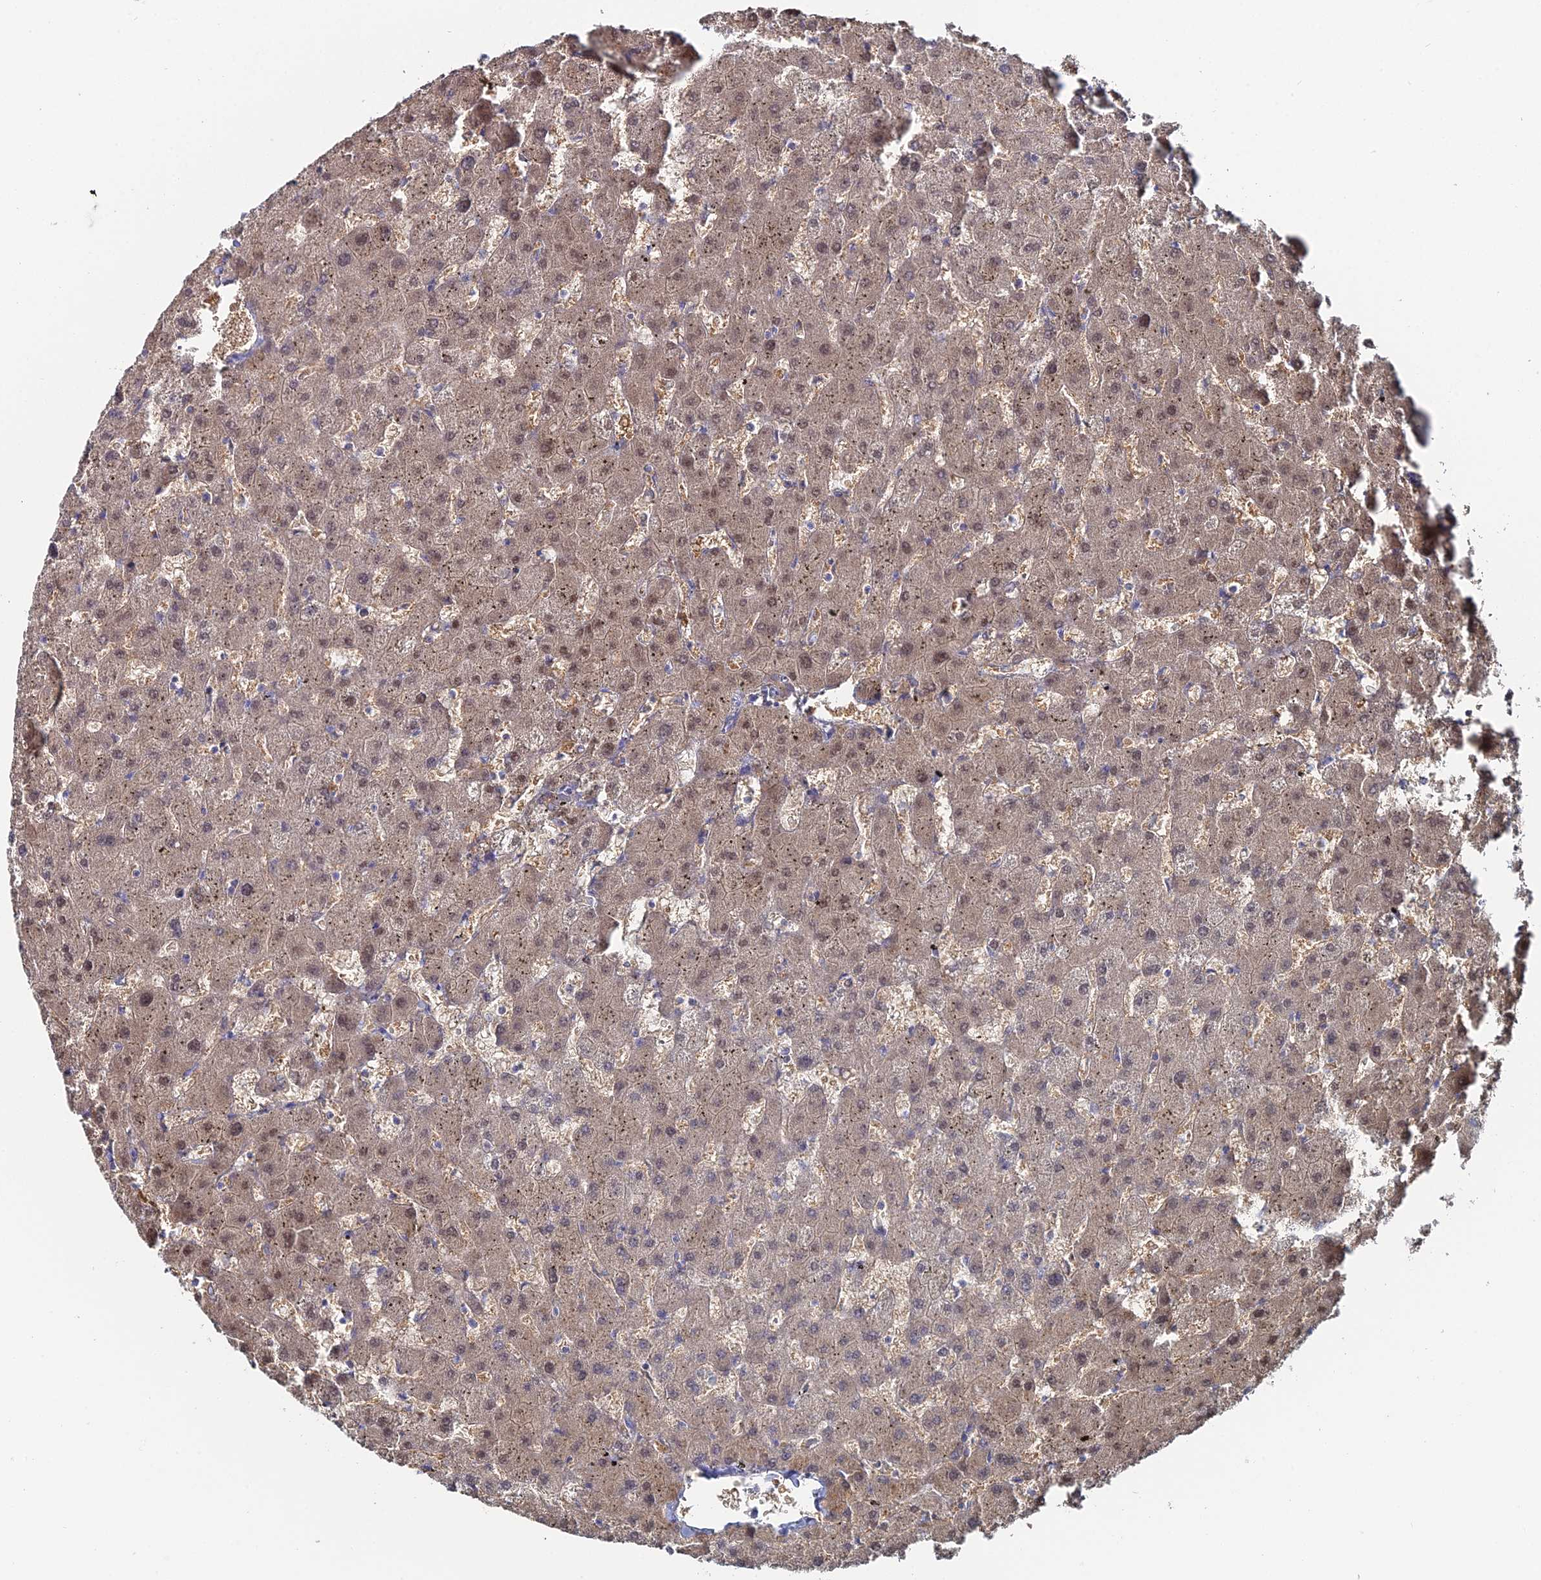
{"staining": {"intensity": "moderate", "quantity": ">75%", "location": "cytoplasmic/membranous"}, "tissue": "liver", "cell_type": "Cholangiocytes", "image_type": "normal", "snomed": [{"axis": "morphology", "description": "Normal tissue, NOS"}, {"axis": "topography", "description": "Liver"}], "caption": "Liver stained for a protein displays moderate cytoplasmic/membranous positivity in cholangiocytes.", "gene": "THAP4", "patient": {"sex": "female", "age": 63}}